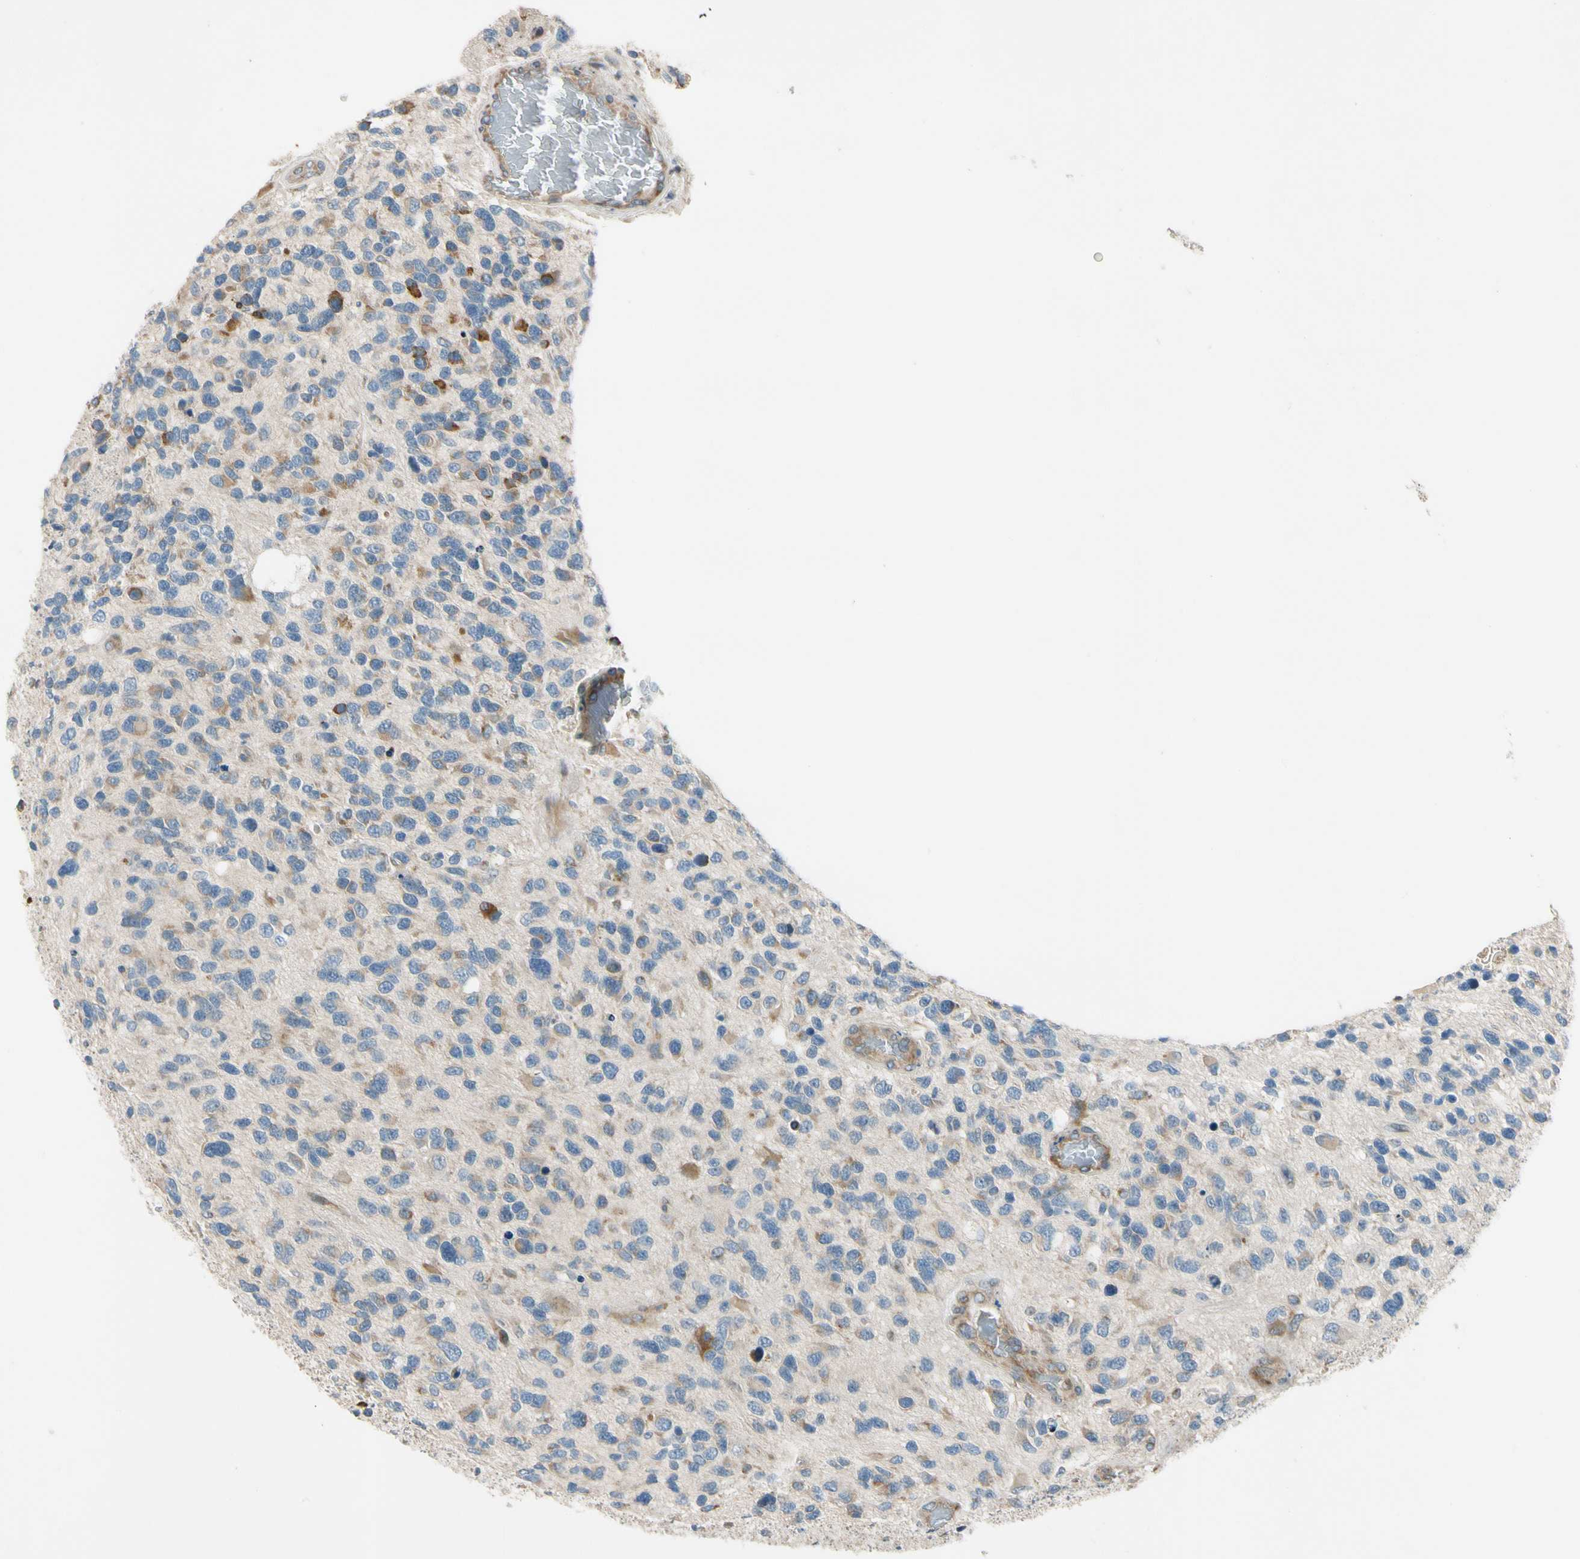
{"staining": {"intensity": "weak", "quantity": ">75%", "location": "cytoplasmic/membranous"}, "tissue": "glioma", "cell_type": "Tumor cells", "image_type": "cancer", "snomed": [{"axis": "morphology", "description": "Glioma, malignant, High grade"}, {"axis": "topography", "description": "Brain"}], "caption": "A histopathology image of malignant high-grade glioma stained for a protein shows weak cytoplasmic/membranous brown staining in tumor cells.", "gene": "MST1R", "patient": {"sex": "female", "age": 58}}